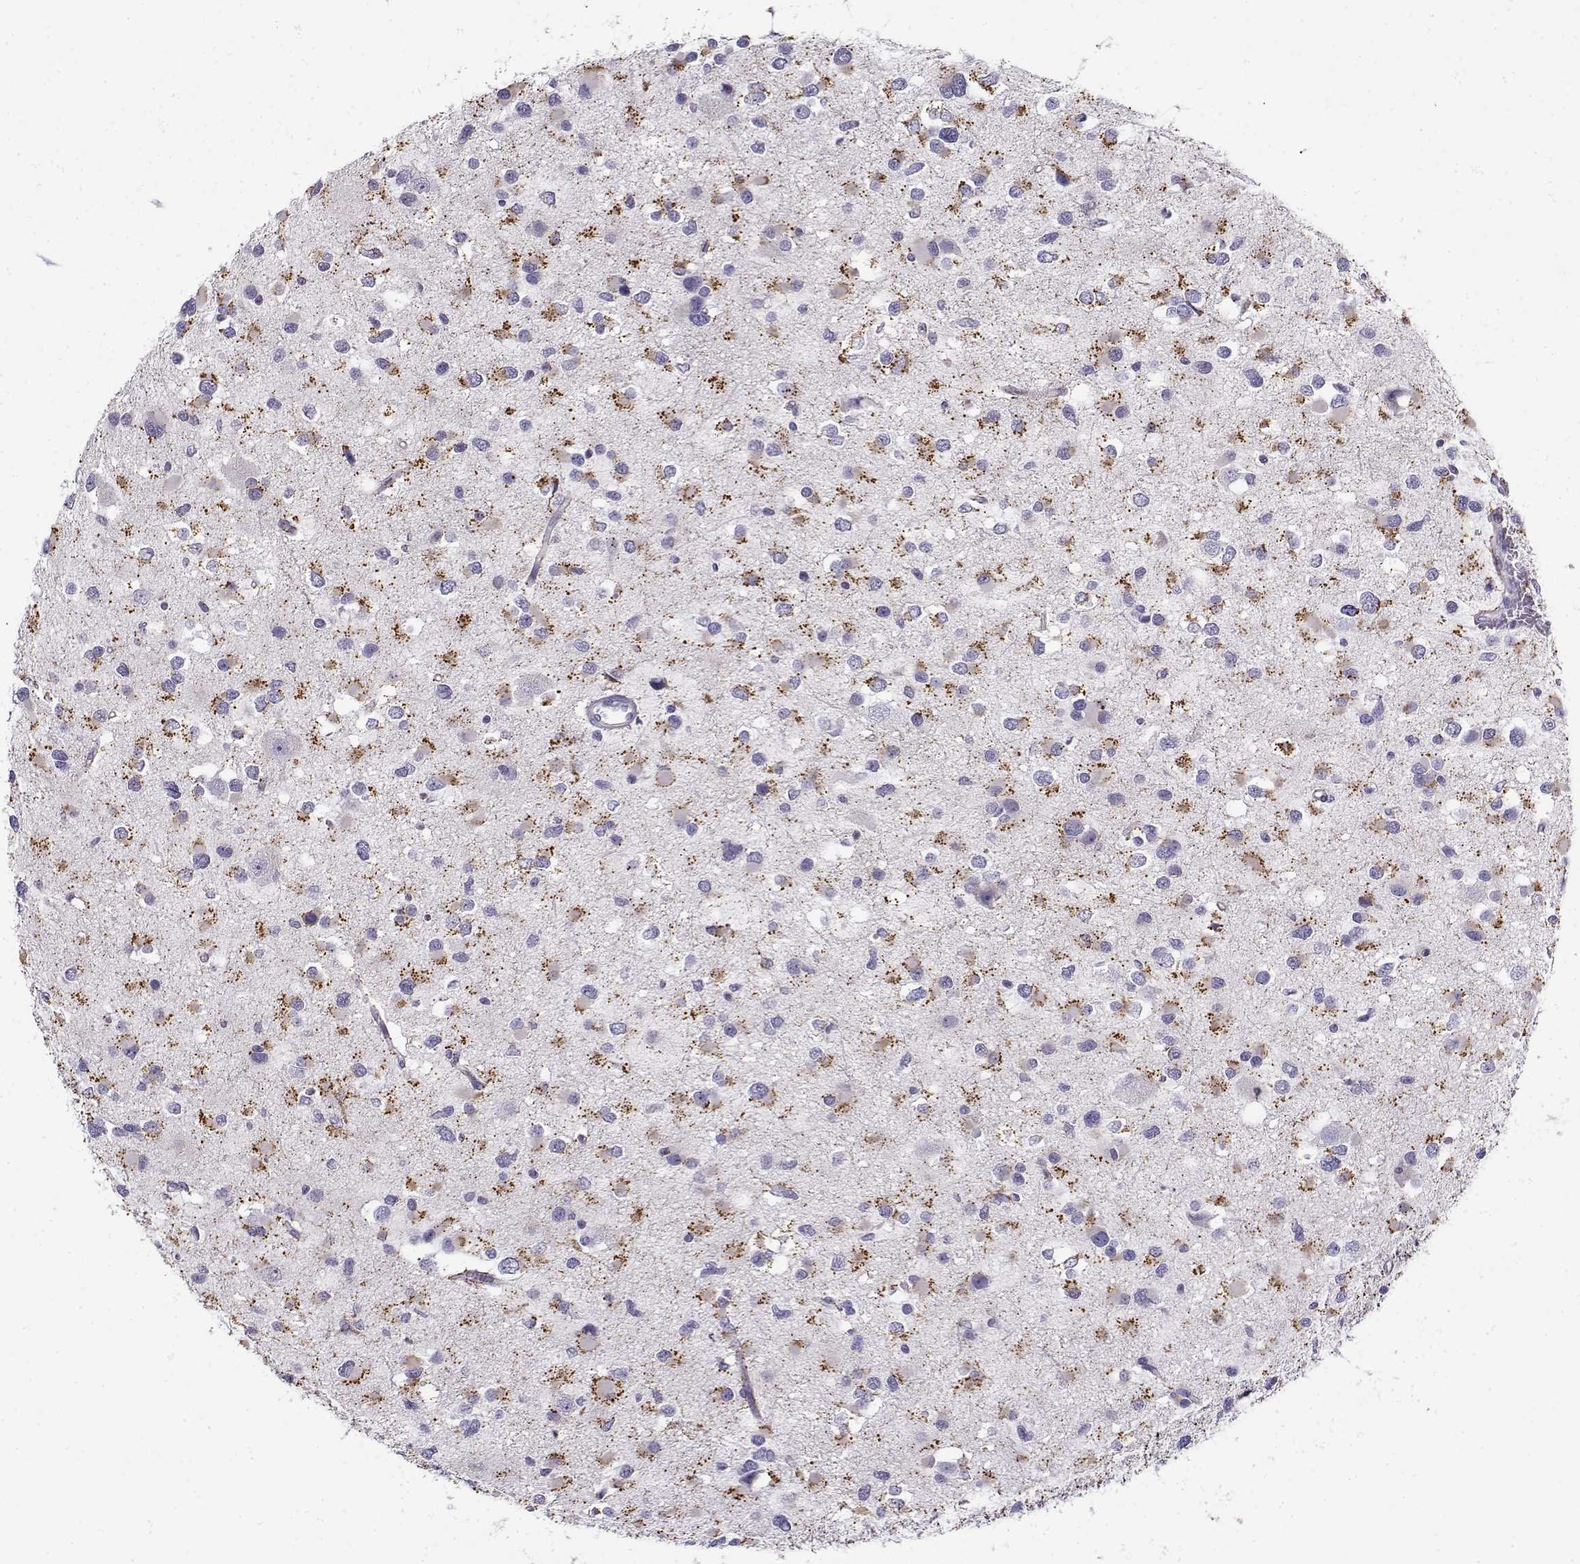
{"staining": {"intensity": "negative", "quantity": "none", "location": "none"}, "tissue": "glioma", "cell_type": "Tumor cells", "image_type": "cancer", "snomed": [{"axis": "morphology", "description": "Glioma, malignant, Low grade"}, {"axis": "topography", "description": "Brain"}], "caption": "This photomicrograph is of low-grade glioma (malignant) stained with immunohistochemistry (IHC) to label a protein in brown with the nuclei are counter-stained blue. There is no expression in tumor cells. The staining was performed using DAB (3,3'-diaminobenzidine) to visualize the protein expression in brown, while the nuclei were stained in blue with hematoxylin (Magnification: 20x).", "gene": "FEZF1", "patient": {"sex": "female", "age": 32}}